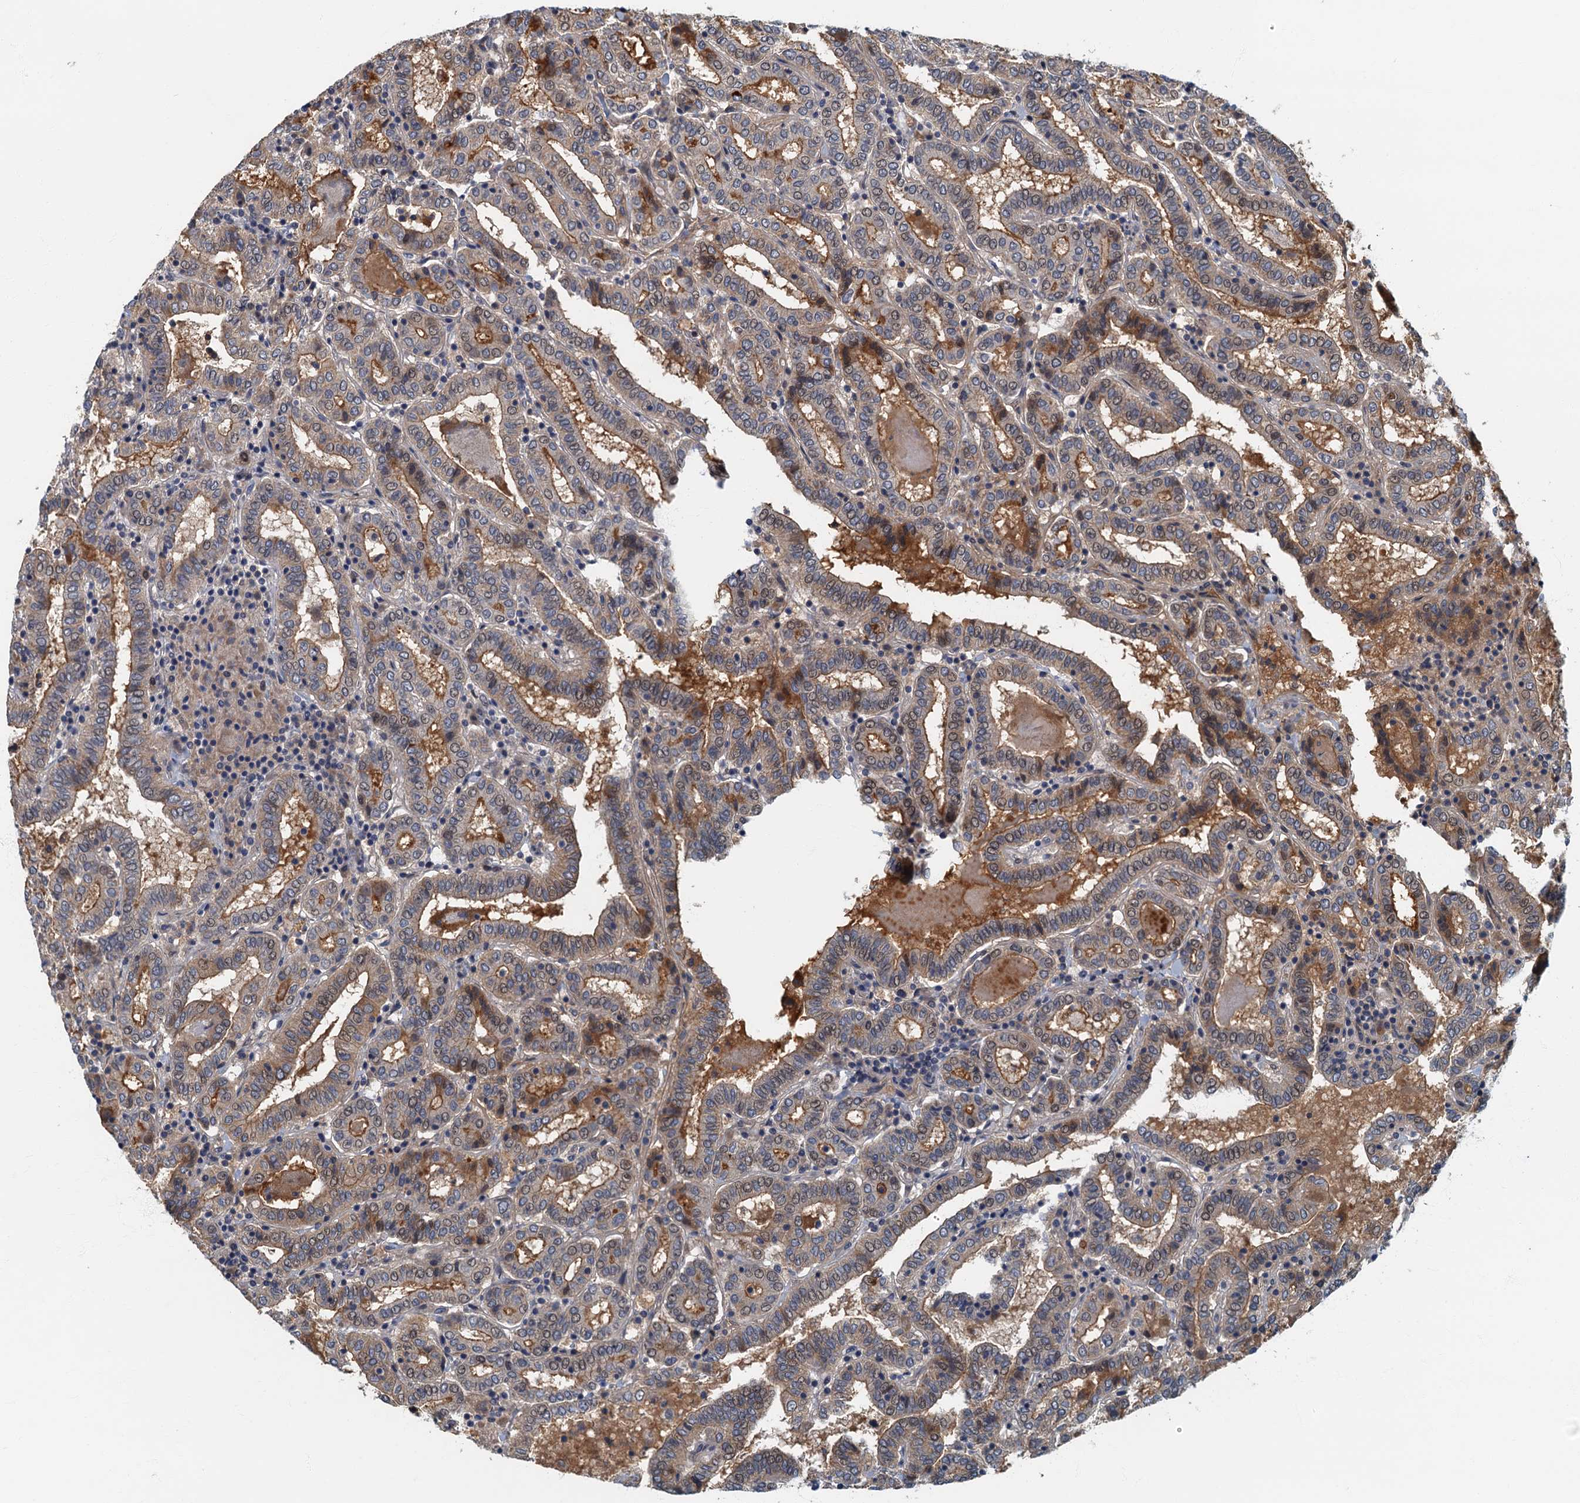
{"staining": {"intensity": "moderate", "quantity": "25%-75%", "location": "cytoplasmic/membranous"}, "tissue": "thyroid cancer", "cell_type": "Tumor cells", "image_type": "cancer", "snomed": [{"axis": "morphology", "description": "Papillary adenocarcinoma, NOS"}, {"axis": "topography", "description": "Thyroid gland"}], "caption": "This photomicrograph demonstrates immunohistochemistry (IHC) staining of human thyroid cancer, with medium moderate cytoplasmic/membranous positivity in about 25%-75% of tumor cells.", "gene": "CKAP2L", "patient": {"sex": "female", "age": 72}}